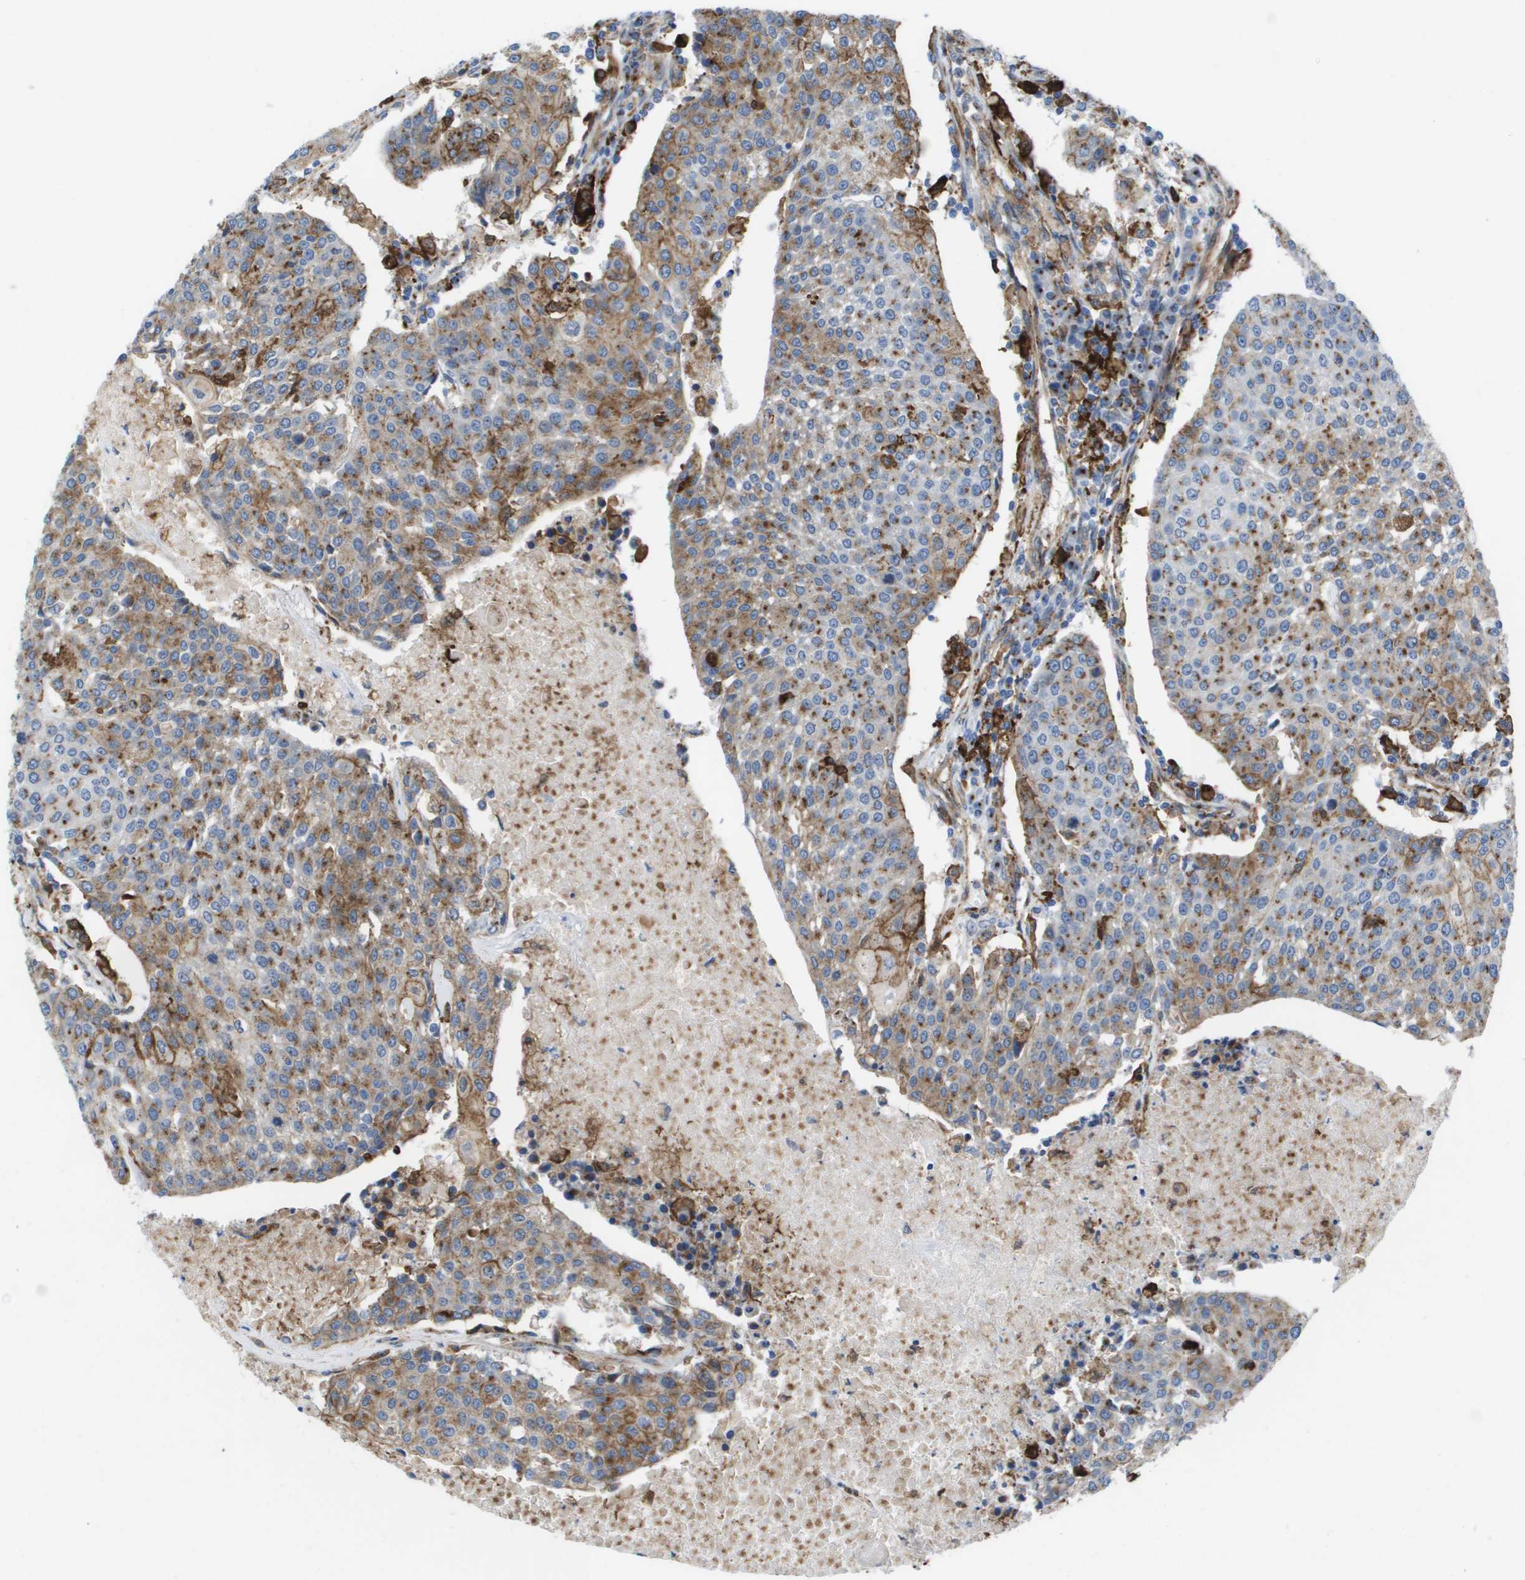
{"staining": {"intensity": "moderate", "quantity": ">75%", "location": "cytoplasmic/membranous"}, "tissue": "urothelial cancer", "cell_type": "Tumor cells", "image_type": "cancer", "snomed": [{"axis": "morphology", "description": "Urothelial carcinoma, High grade"}, {"axis": "topography", "description": "Urinary bladder"}], "caption": "A medium amount of moderate cytoplasmic/membranous staining is seen in approximately >75% of tumor cells in high-grade urothelial carcinoma tissue. (DAB (3,3'-diaminobenzidine) = brown stain, brightfield microscopy at high magnification).", "gene": "SLC37A2", "patient": {"sex": "female", "age": 85}}